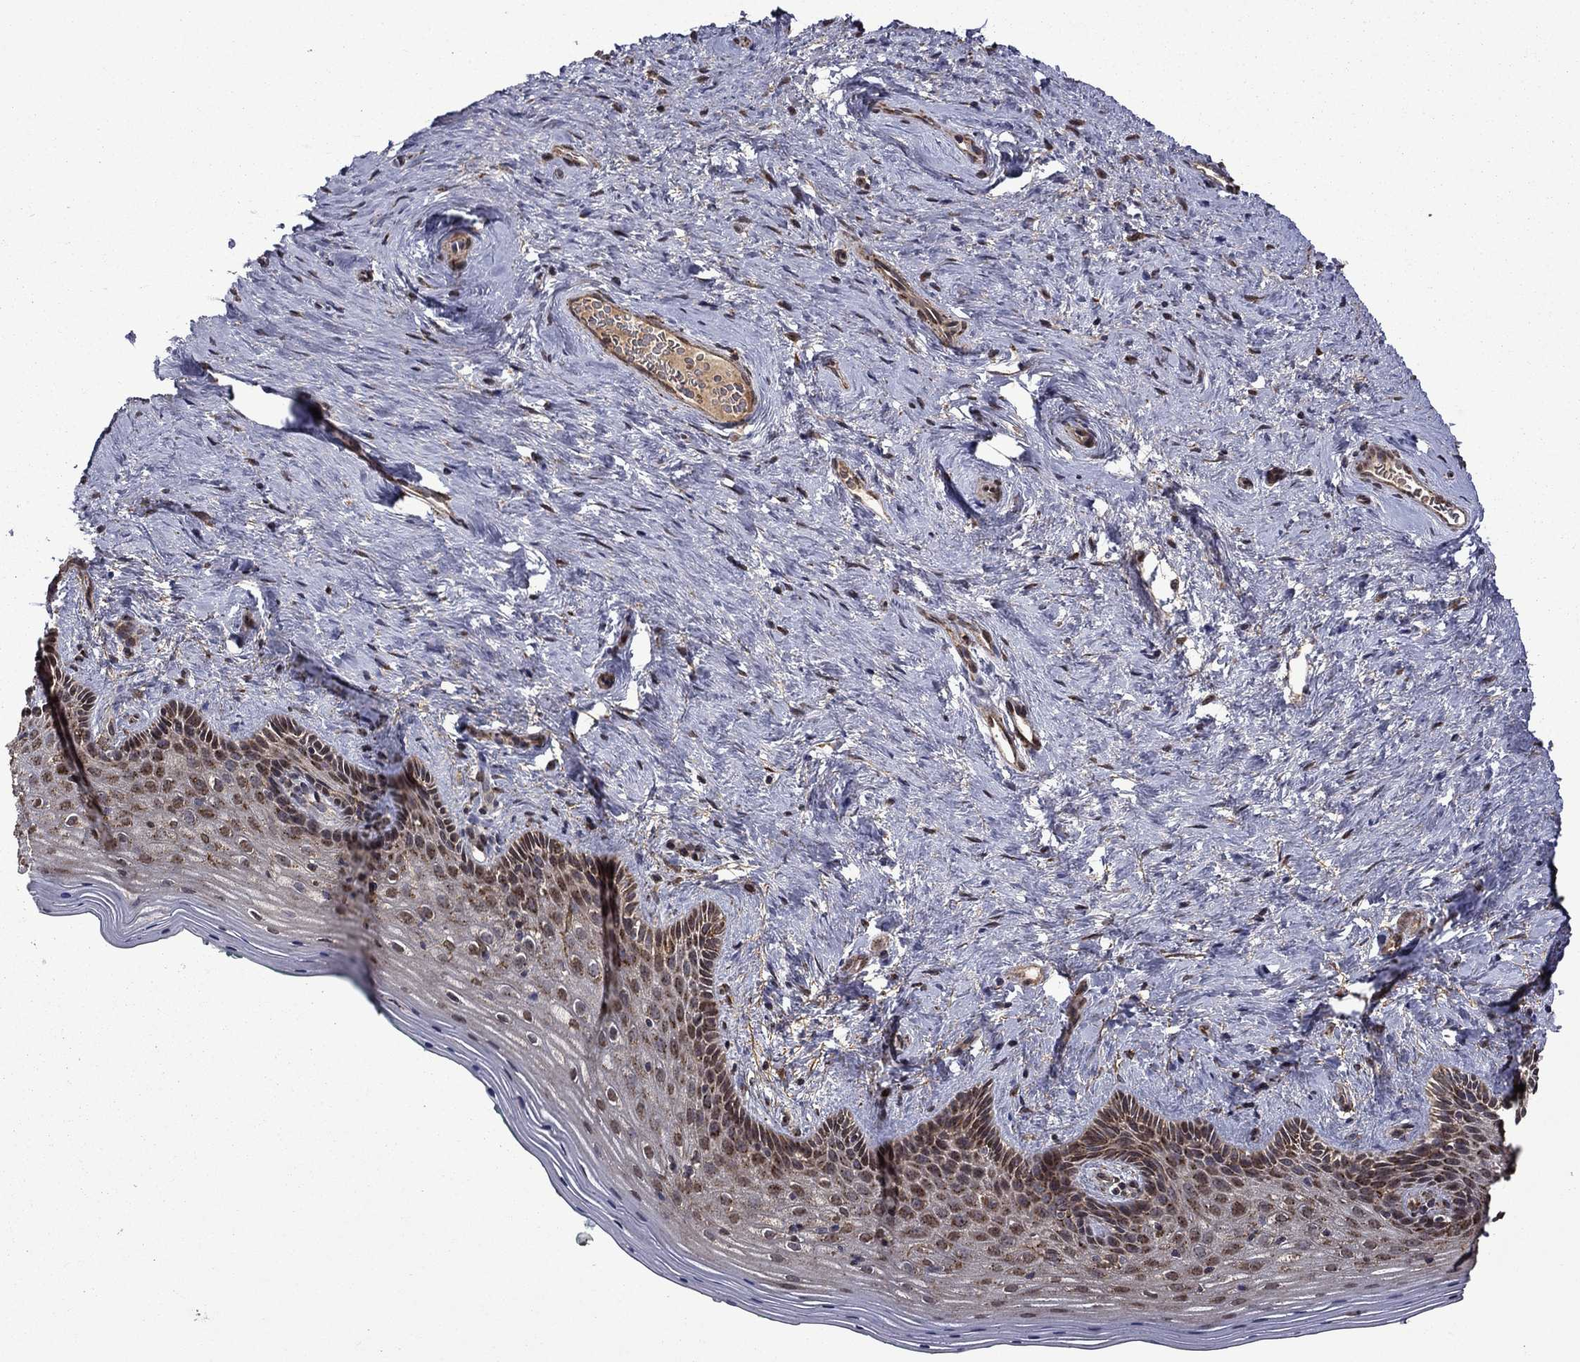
{"staining": {"intensity": "moderate", "quantity": ">75%", "location": "cytoplasmic/membranous"}, "tissue": "vagina", "cell_type": "Squamous epithelial cells", "image_type": "normal", "snomed": [{"axis": "morphology", "description": "Normal tissue, NOS"}, {"axis": "topography", "description": "Vagina"}], "caption": "The image shows staining of normal vagina, revealing moderate cytoplasmic/membranous protein positivity (brown color) within squamous epithelial cells. (DAB (3,3'-diaminobenzidine) IHC, brown staining for protein, blue staining for nuclei).", "gene": "ITM2B", "patient": {"sex": "female", "age": 45}}